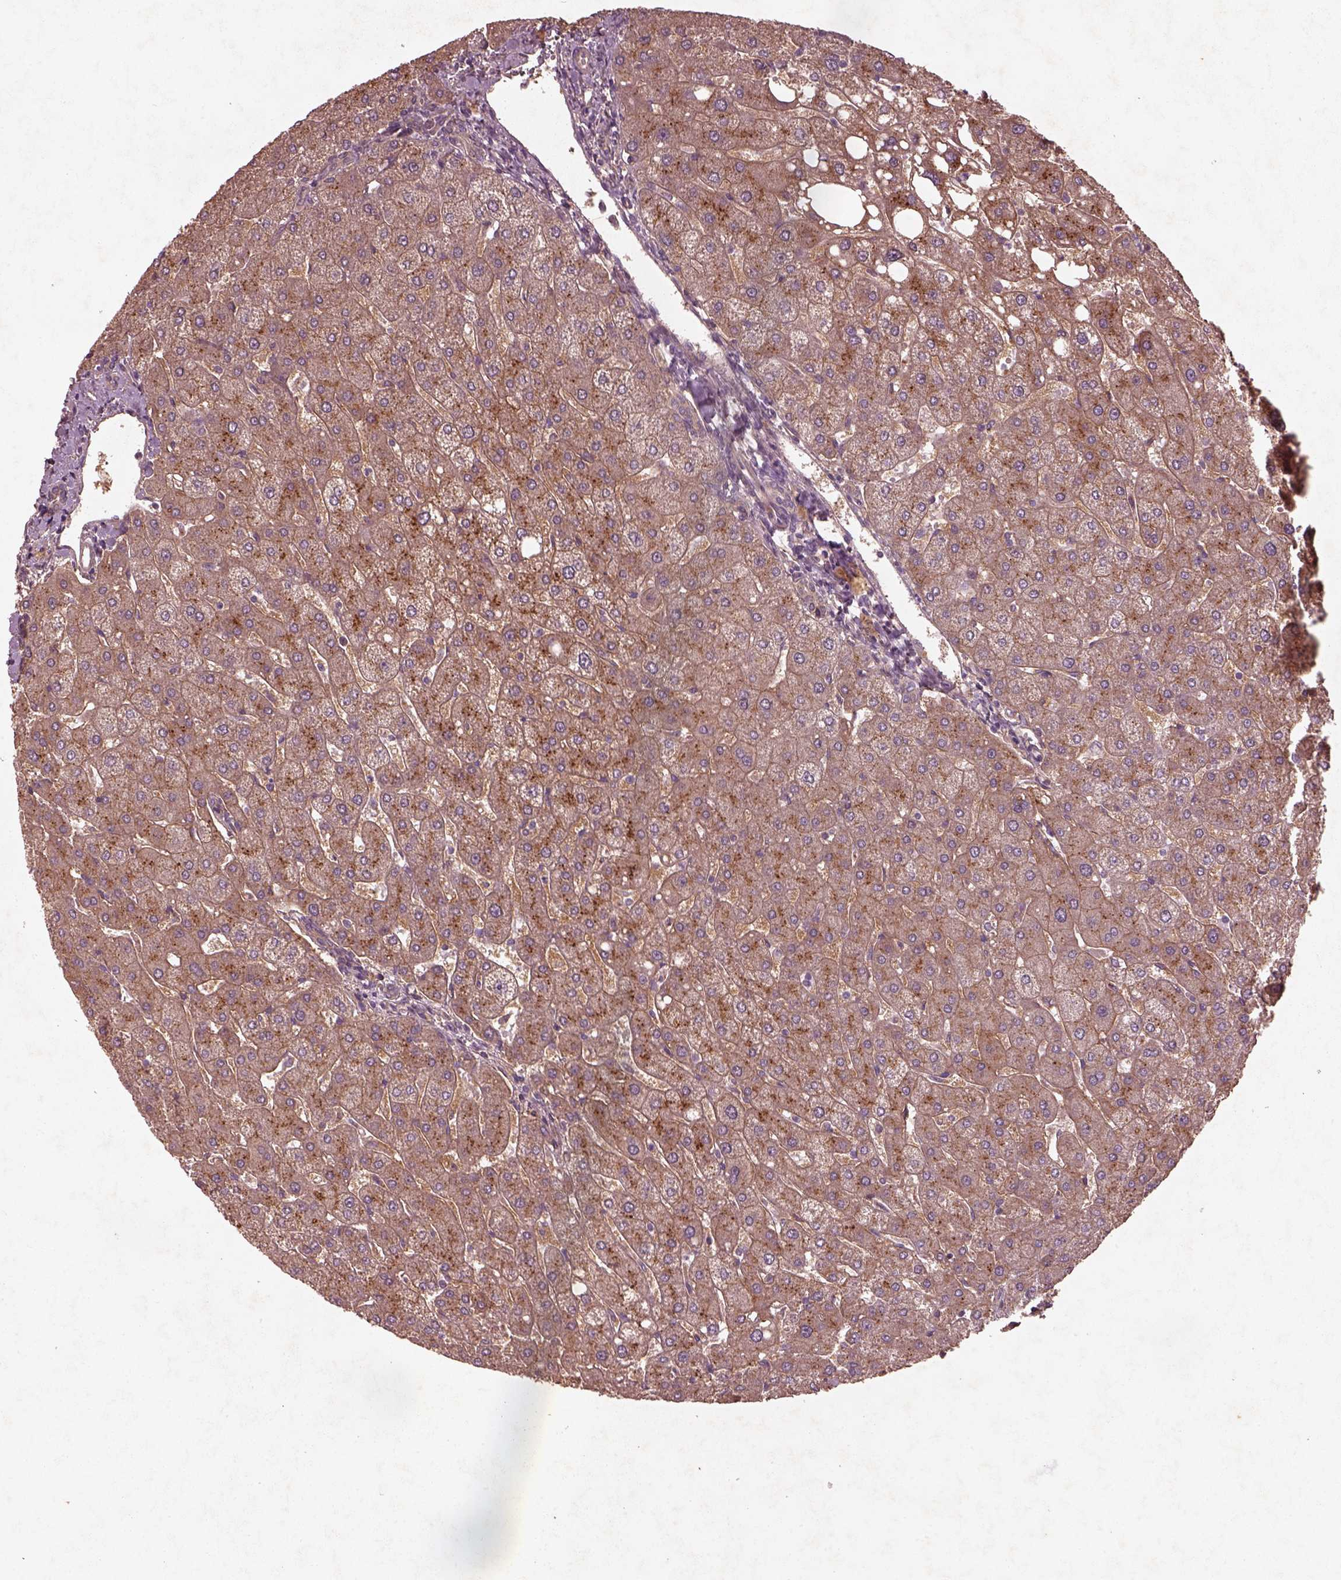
{"staining": {"intensity": "negative", "quantity": "none", "location": "none"}, "tissue": "liver", "cell_type": "Cholangiocytes", "image_type": "normal", "snomed": [{"axis": "morphology", "description": "Normal tissue, NOS"}, {"axis": "topography", "description": "Liver"}], "caption": "DAB (3,3'-diaminobenzidine) immunohistochemical staining of normal liver exhibits no significant staining in cholangiocytes.", "gene": "FAM234A", "patient": {"sex": "male", "age": 67}}